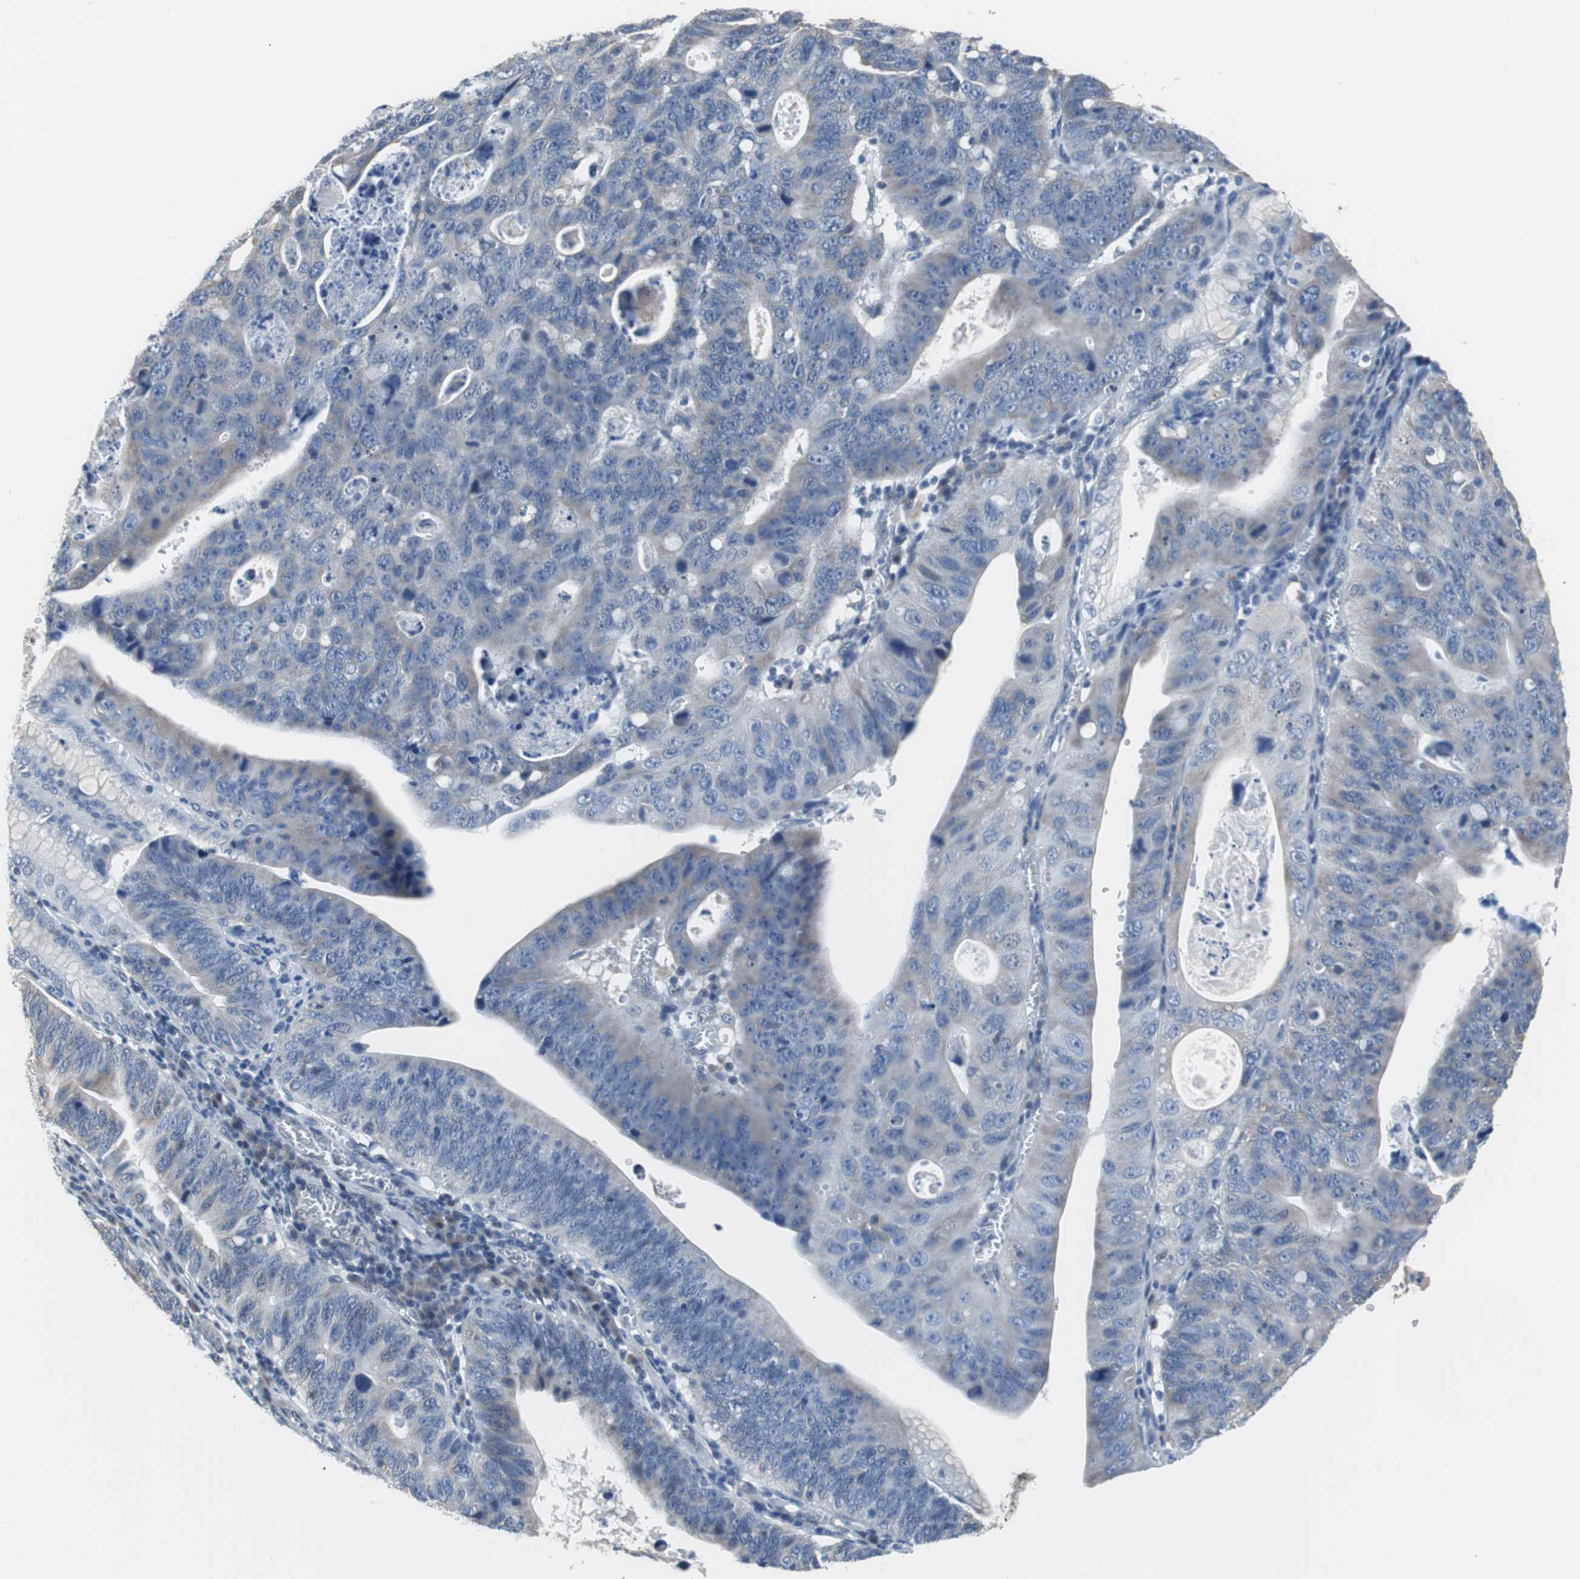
{"staining": {"intensity": "weak", "quantity": "<25%", "location": "cytoplasmic/membranous"}, "tissue": "stomach cancer", "cell_type": "Tumor cells", "image_type": "cancer", "snomed": [{"axis": "morphology", "description": "Adenocarcinoma, NOS"}, {"axis": "topography", "description": "Stomach"}], "caption": "A histopathology image of adenocarcinoma (stomach) stained for a protein exhibits no brown staining in tumor cells.", "gene": "TP63", "patient": {"sex": "male", "age": 59}}